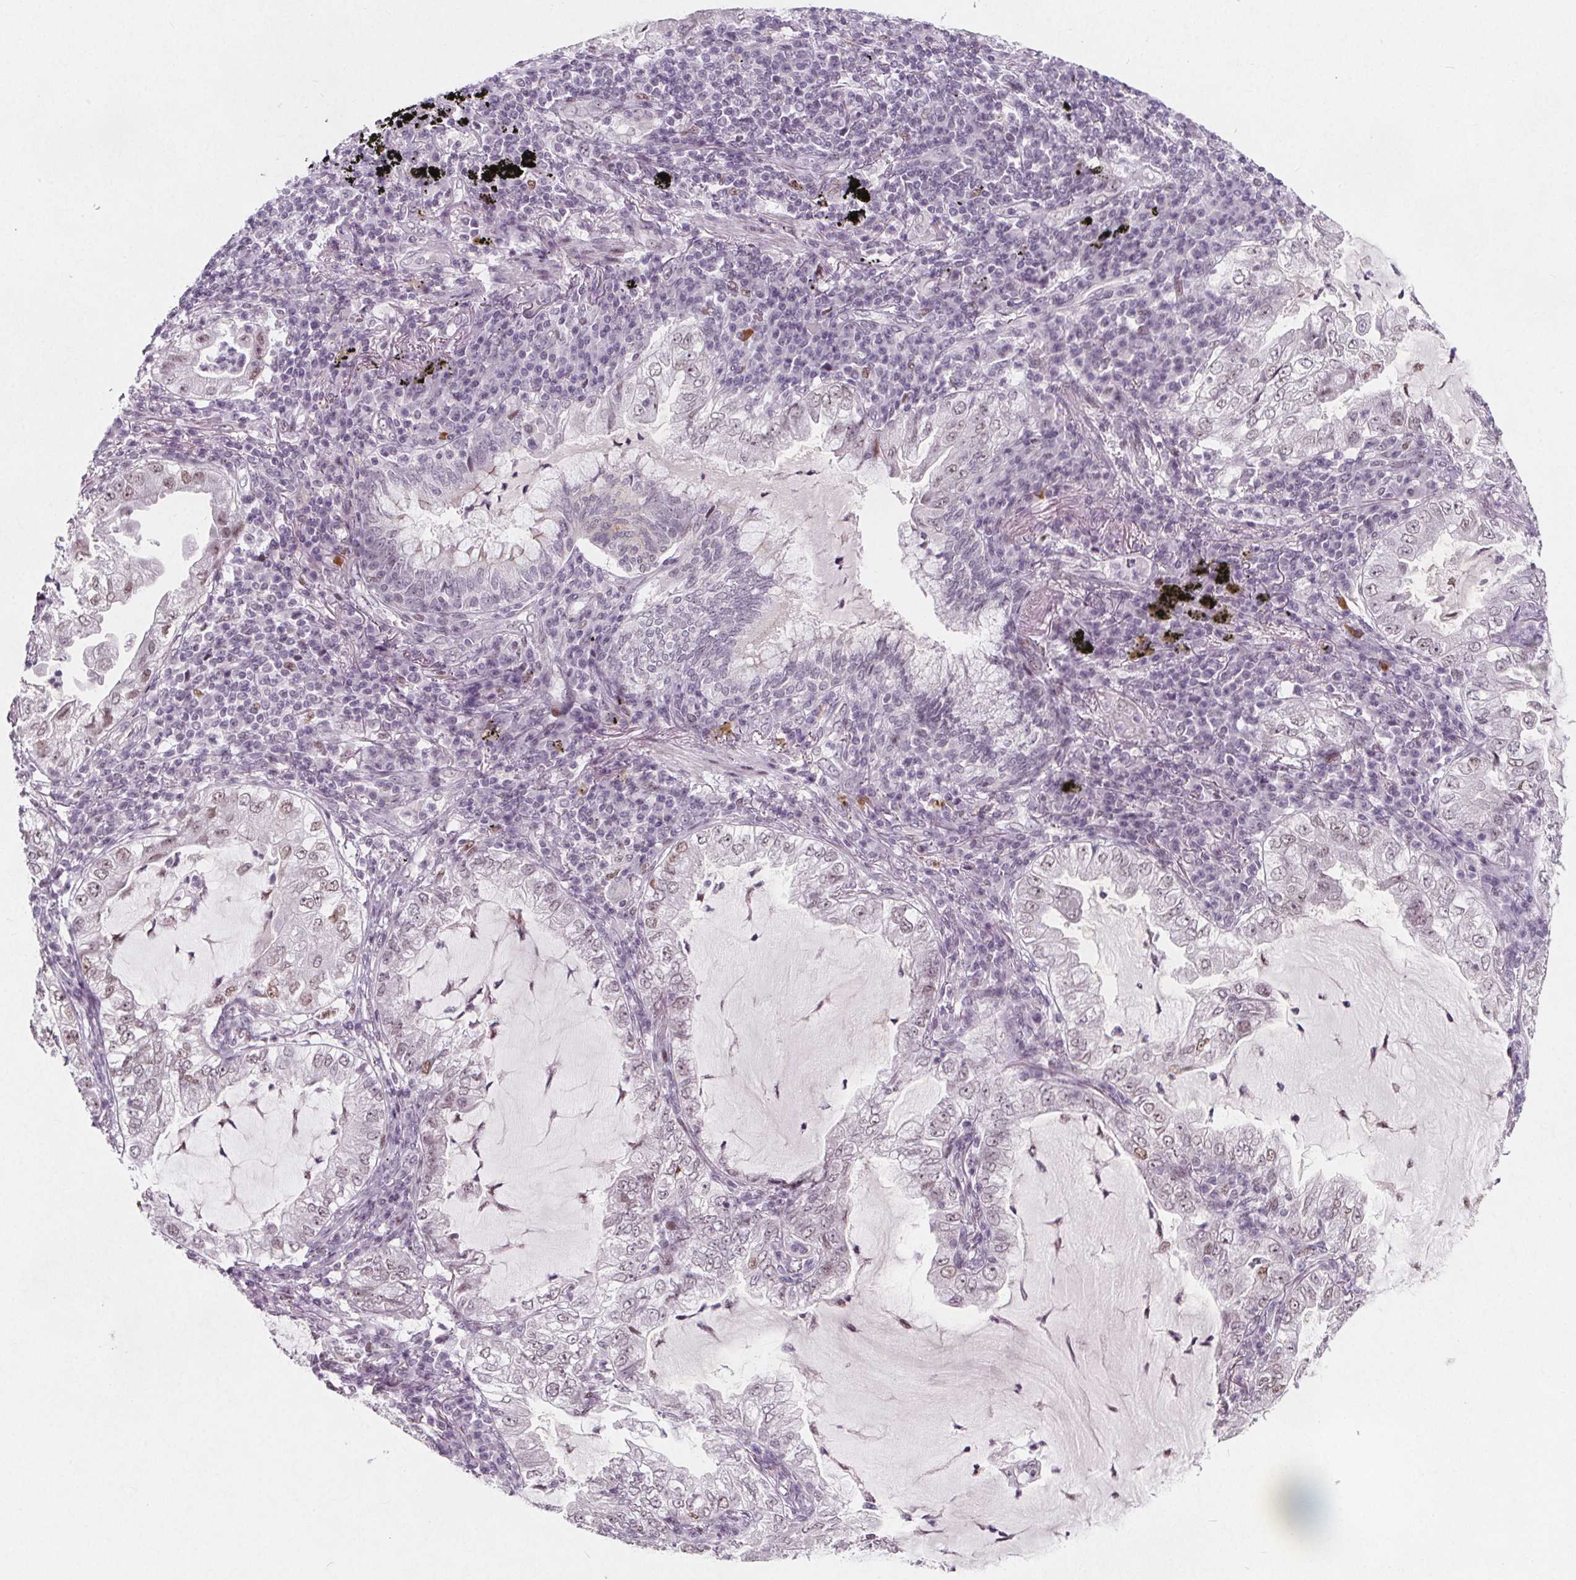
{"staining": {"intensity": "weak", "quantity": "25%-75%", "location": "nuclear"}, "tissue": "lung cancer", "cell_type": "Tumor cells", "image_type": "cancer", "snomed": [{"axis": "morphology", "description": "Adenocarcinoma, NOS"}, {"axis": "topography", "description": "Lung"}], "caption": "Immunohistochemistry (IHC) staining of adenocarcinoma (lung), which reveals low levels of weak nuclear expression in about 25%-75% of tumor cells indicating weak nuclear protein positivity. The staining was performed using DAB (3,3'-diaminobenzidine) (brown) for protein detection and nuclei were counterstained in hematoxylin (blue).", "gene": "TAF6L", "patient": {"sex": "female", "age": 73}}